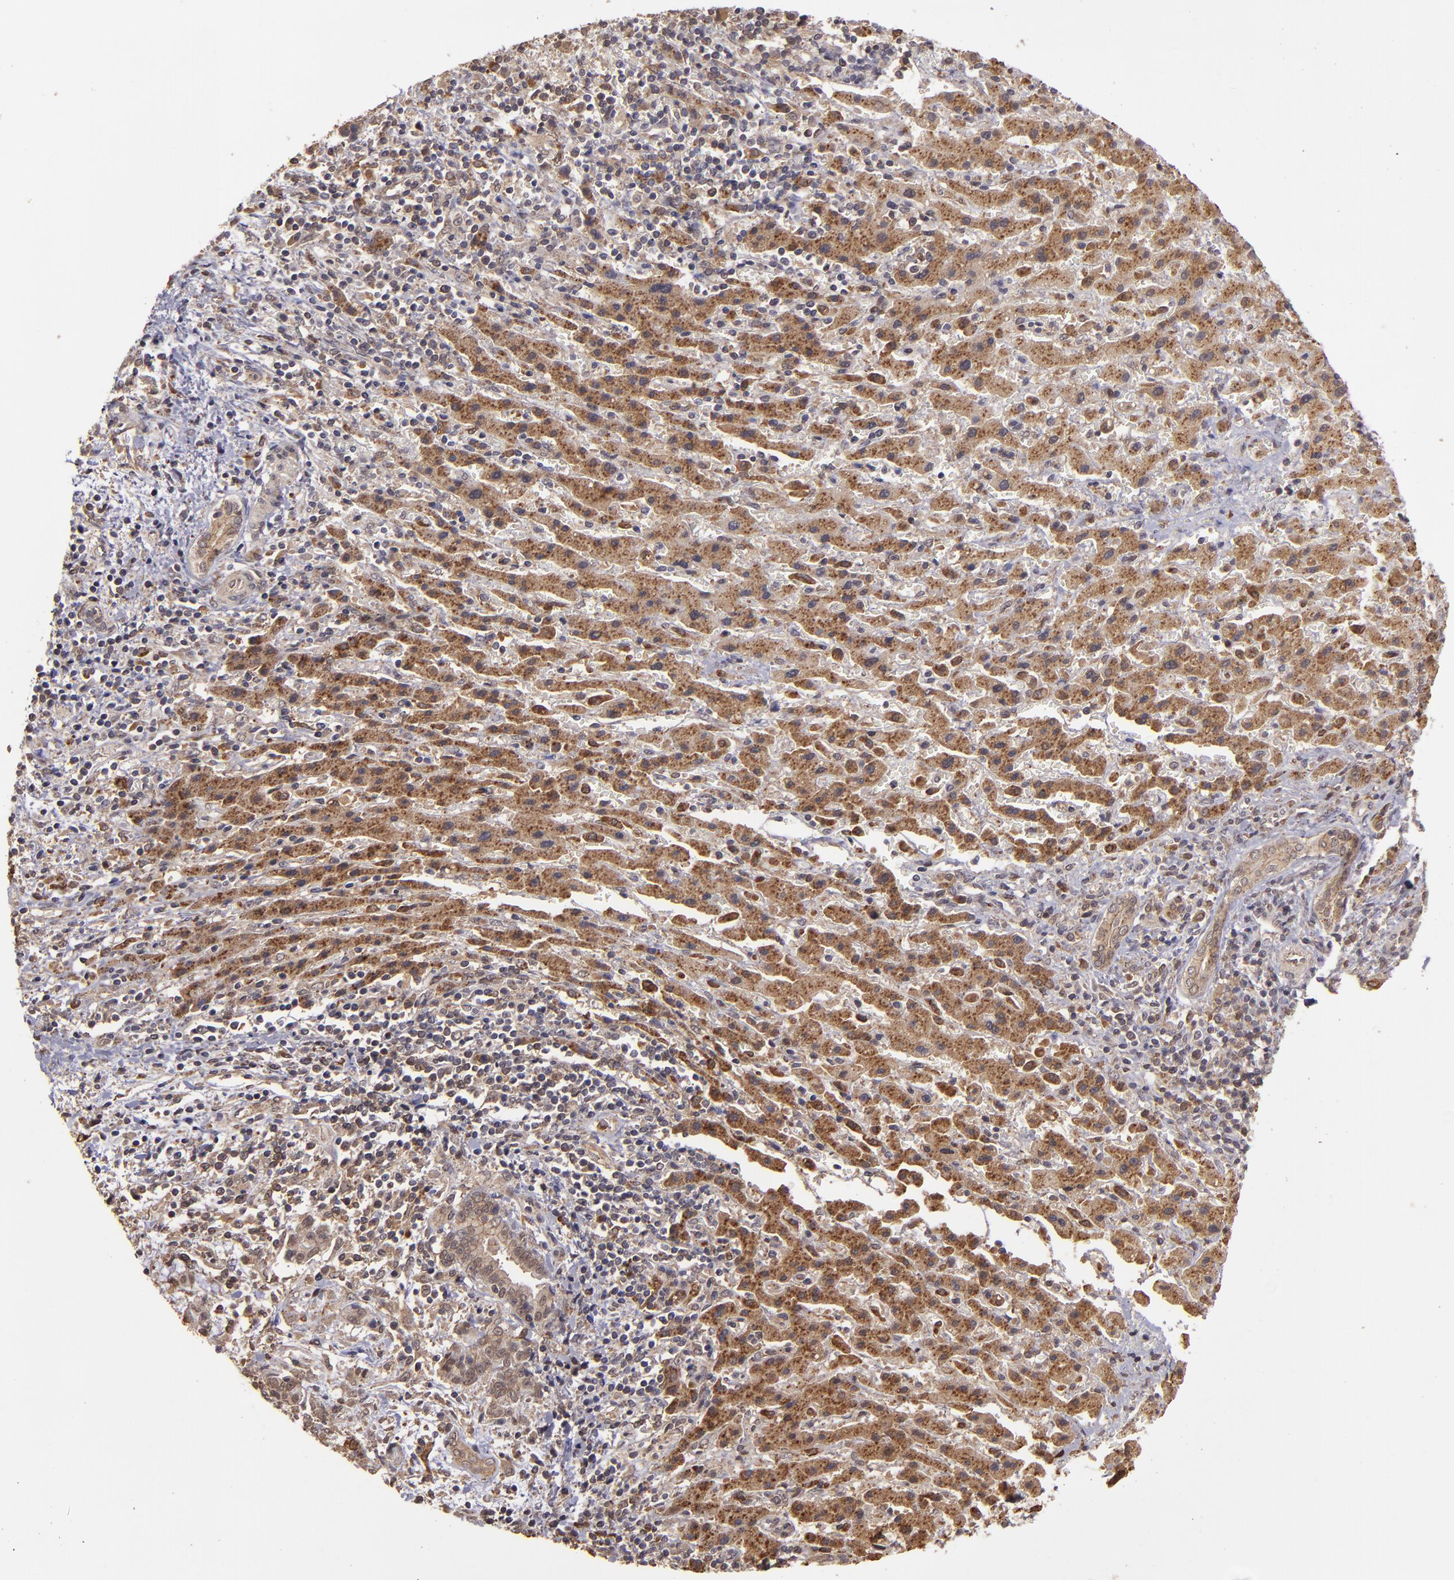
{"staining": {"intensity": "moderate", "quantity": ">75%", "location": "cytoplasmic/membranous"}, "tissue": "liver cancer", "cell_type": "Tumor cells", "image_type": "cancer", "snomed": [{"axis": "morphology", "description": "Cholangiocarcinoma"}, {"axis": "topography", "description": "Liver"}], "caption": "This histopathology image demonstrates immunohistochemistry staining of cholangiocarcinoma (liver), with medium moderate cytoplasmic/membranous staining in approximately >75% of tumor cells.", "gene": "SIPA1L1", "patient": {"sex": "male", "age": 57}}